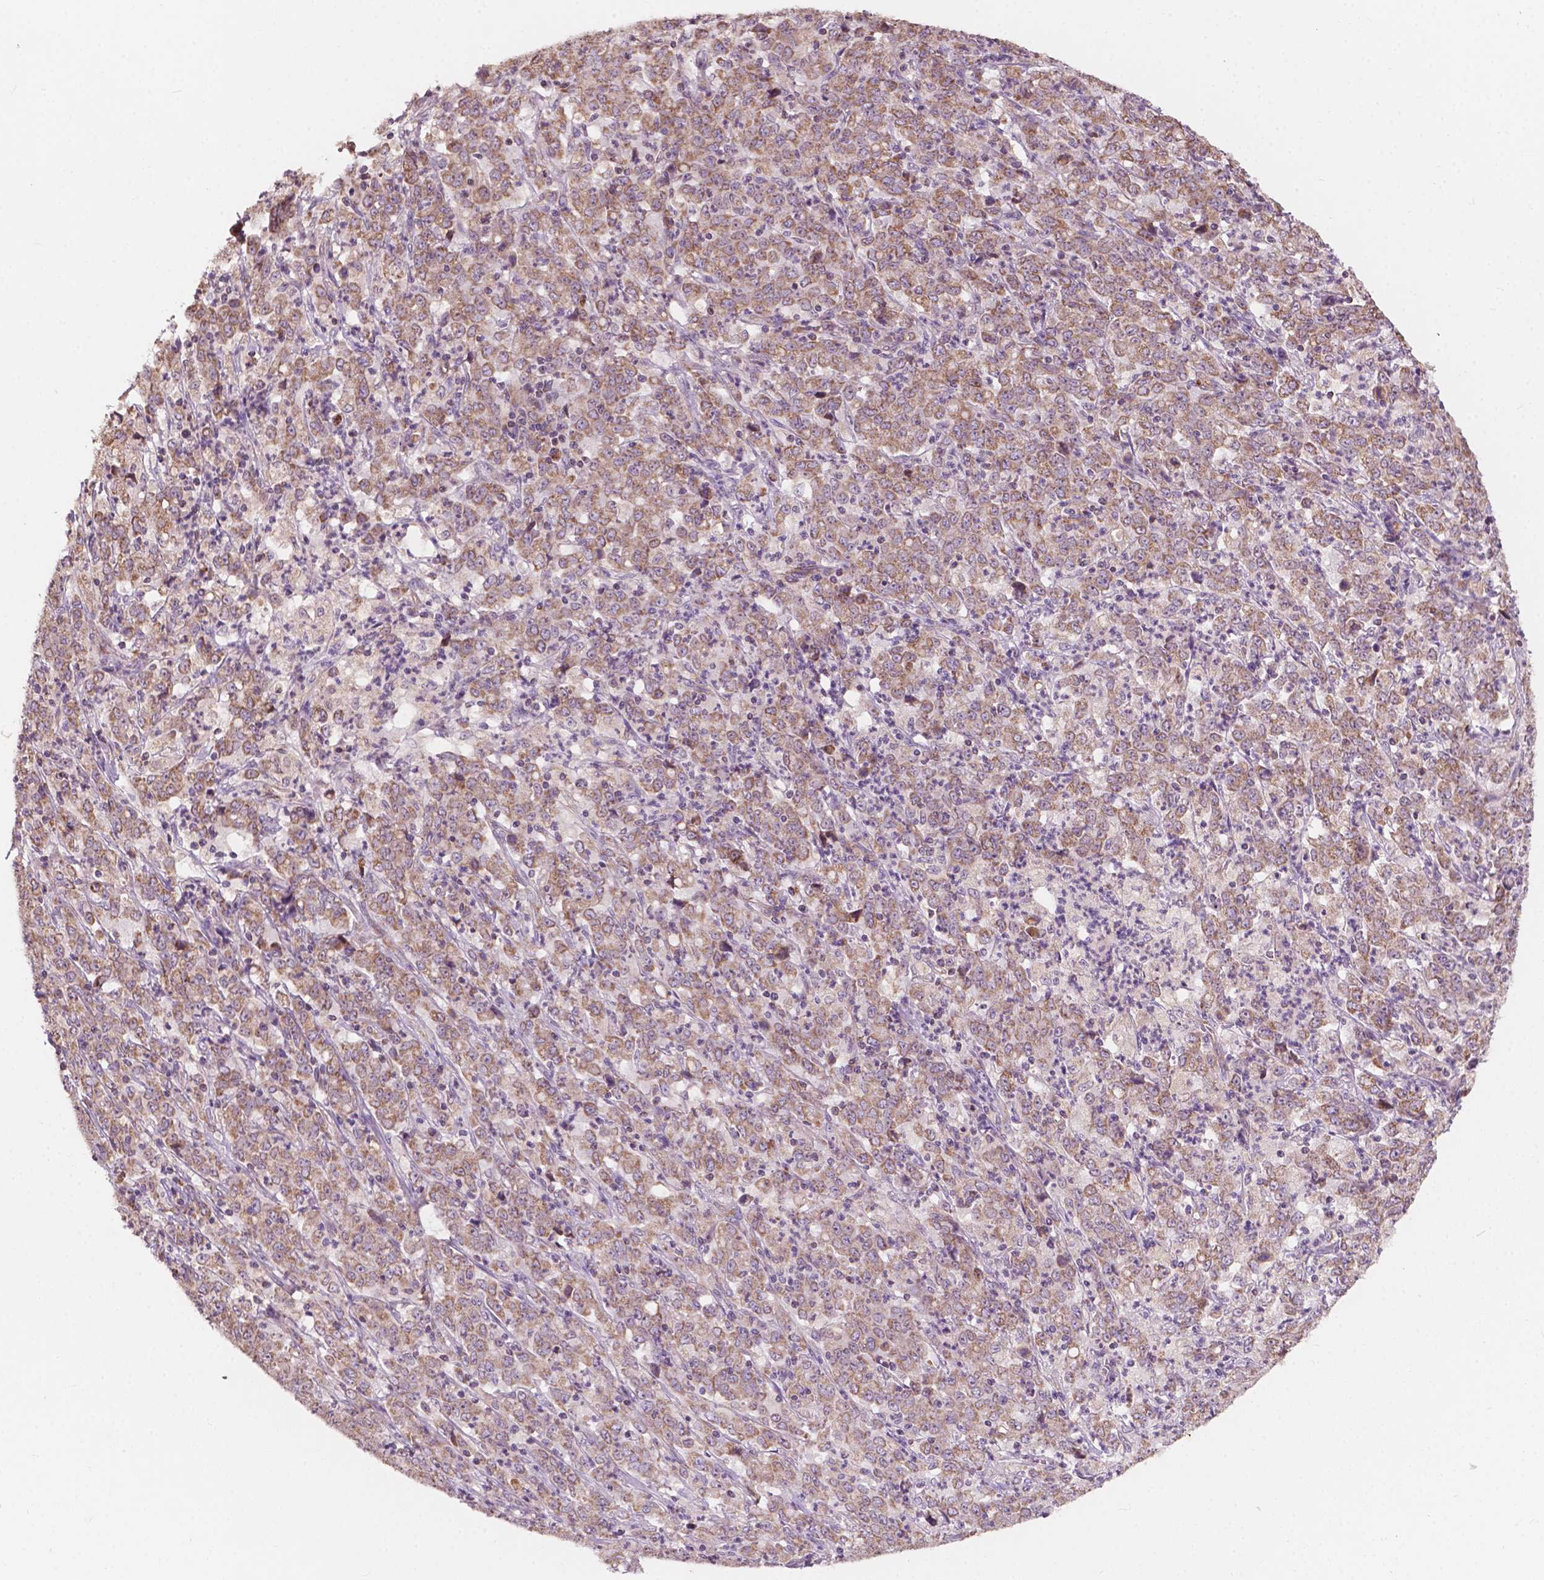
{"staining": {"intensity": "weak", "quantity": ">75%", "location": "cytoplasmic/membranous"}, "tissue": "stomach cancer", "cell_type": "Tumor cells", "image_type": "cancer", "snomed": [{"axis": "morphology", "description": "Adenocarcinoma, NOS"}, {"axis": "topography", "description": "Stomach, lower"}], "caption": "Weak cytoplasmic/membranous positivity is identified in approximately >75% of tumor cells in stomach adenocarcinoma.", "gene": "NDUFA10", "patient": {"sex": "female", "age": 71}}